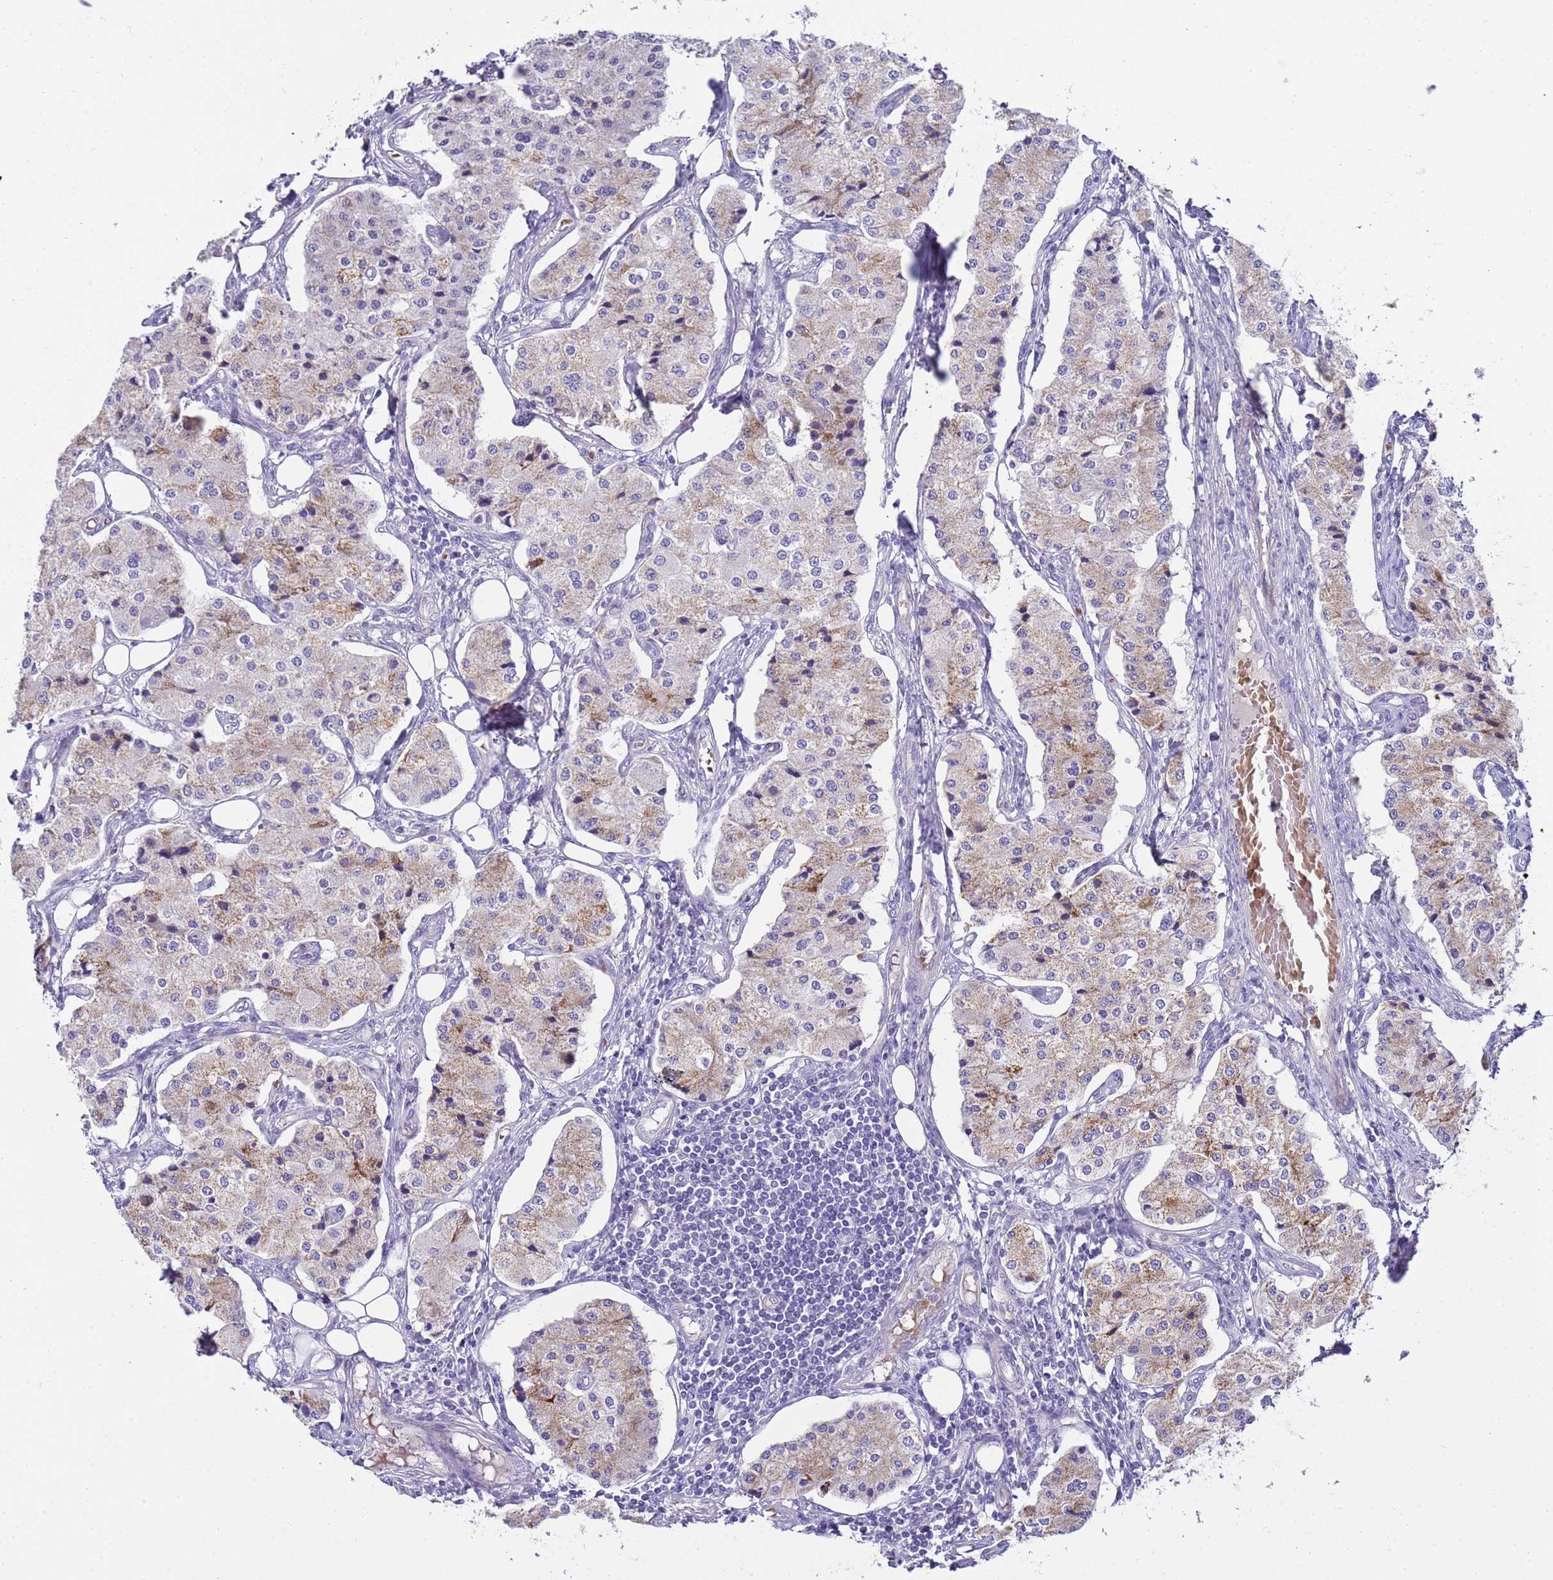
{"staining": {"intensity": "weak", "quantity": "25%-75%", "location": "cytoplasmic/membranous"}, "tissue": "carcinoid", "cell_type": "Tumor cells", "image_type": "cancer", "snomed": [{"axis": "morphology", "description": "Carcinoid, malignant, NOS"}, {"axis": "topography", "description": "Colon"}], "caption": "High-power microscopy captured an immunohistochemistry (IHC) photomicrograph of malignant carcinoid, revealing weak cytoplasmic/membranous positivity in about 25%-75% of tumor cells.", "gene": "RIPPLY2", "patient": {"sex": "female", "age": 52}}